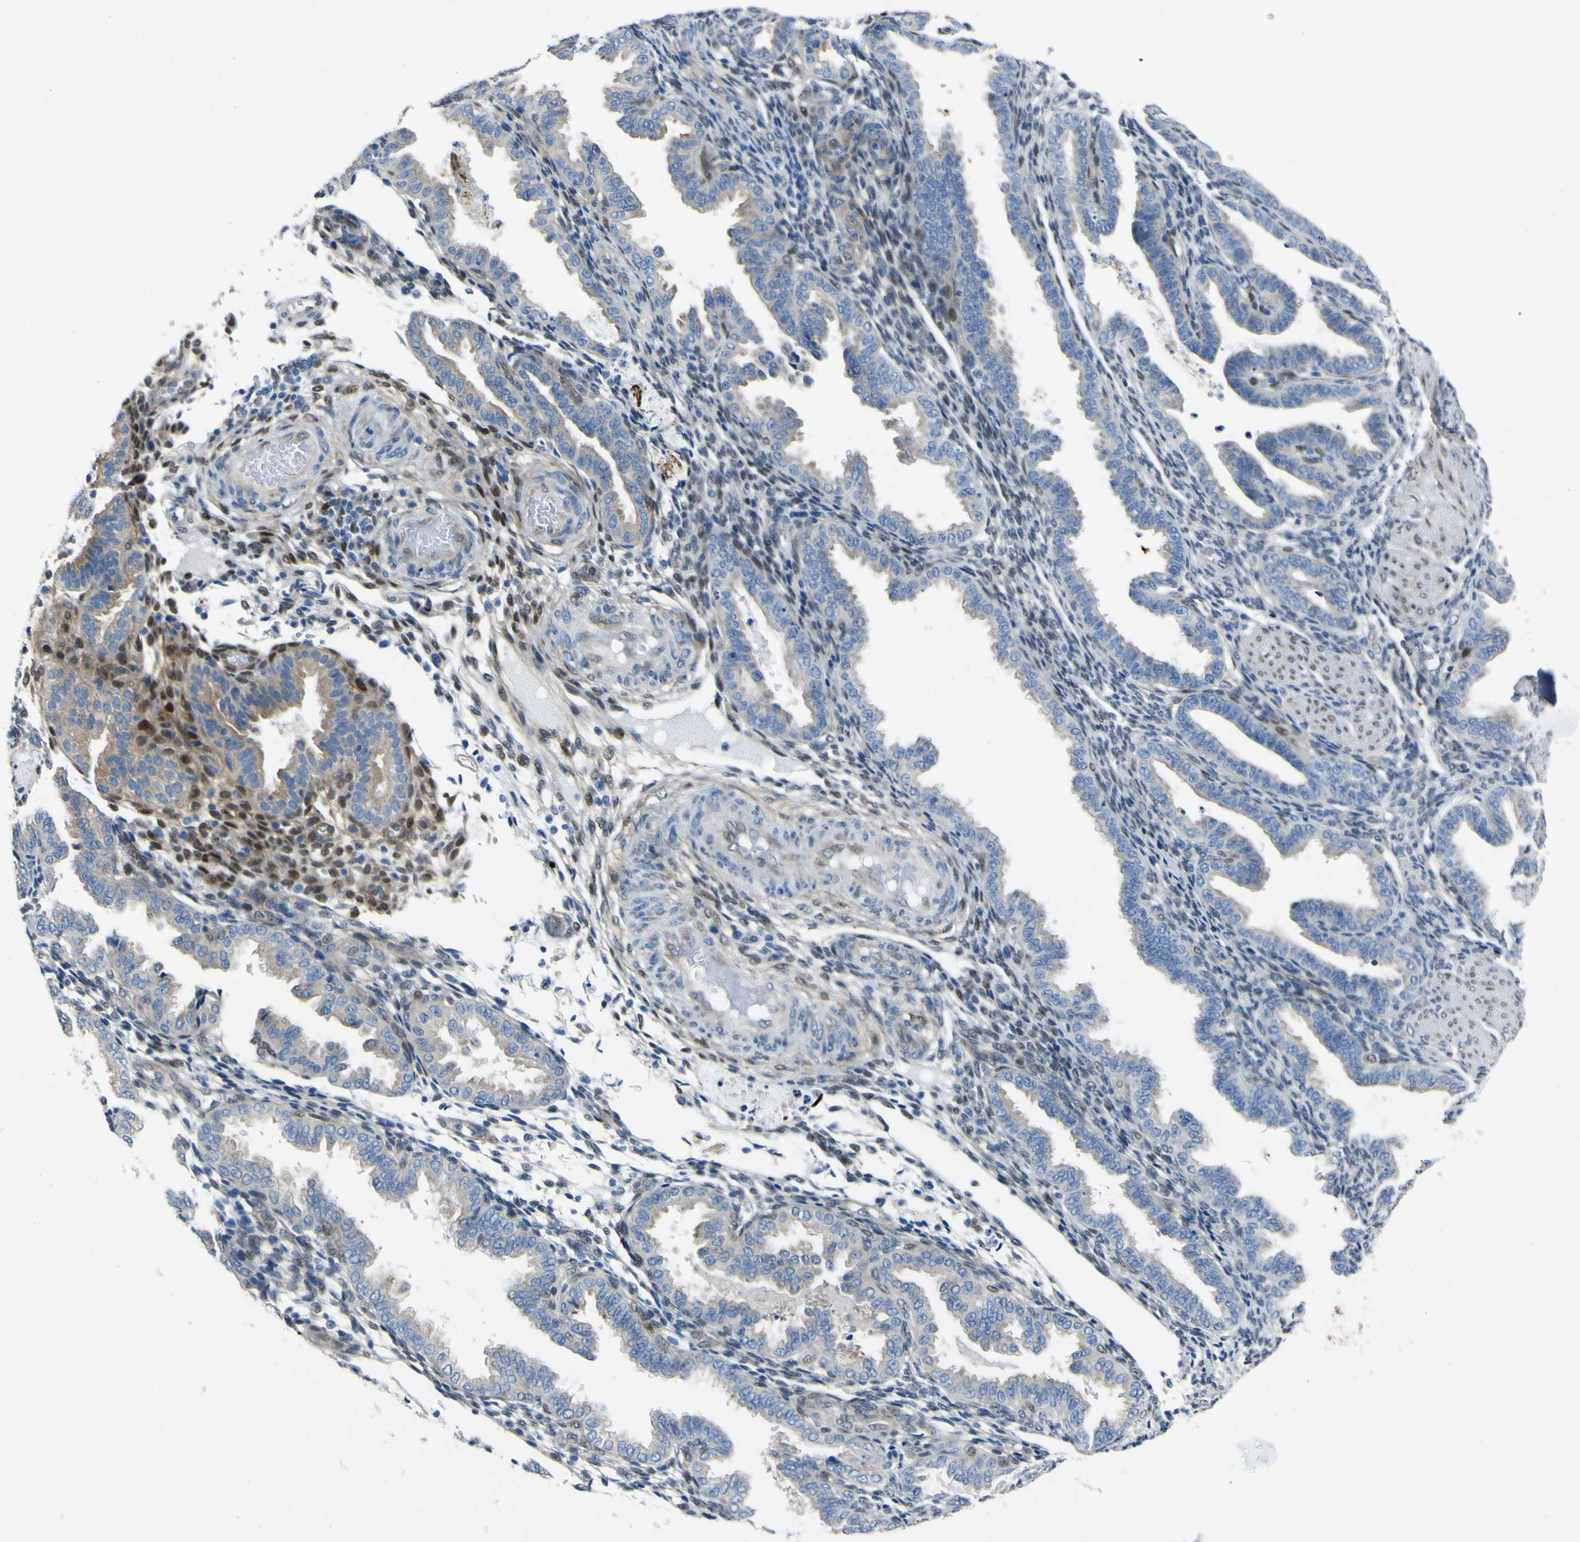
{"staining": {"intensity": "moderate", "quantity": "<25%", "location": "nuclear"}, "tissue": "endometrium", "cell_type": "Cells in endometrial stroma", "image_type": "normal", "snomed": [{"axis": "morphology", "description": "Normal tissue, NOS"}, {"axis": "topography", "description": "Endometrium"}], "caption": "An image showing moderate nuclear staining in about <25% of cells in endometrial stroma in benign endometrium, as visualized by brown immunohistochemical staining.", "gene": "LRRN1", "patient": {"sex": "female", "age": 33}}